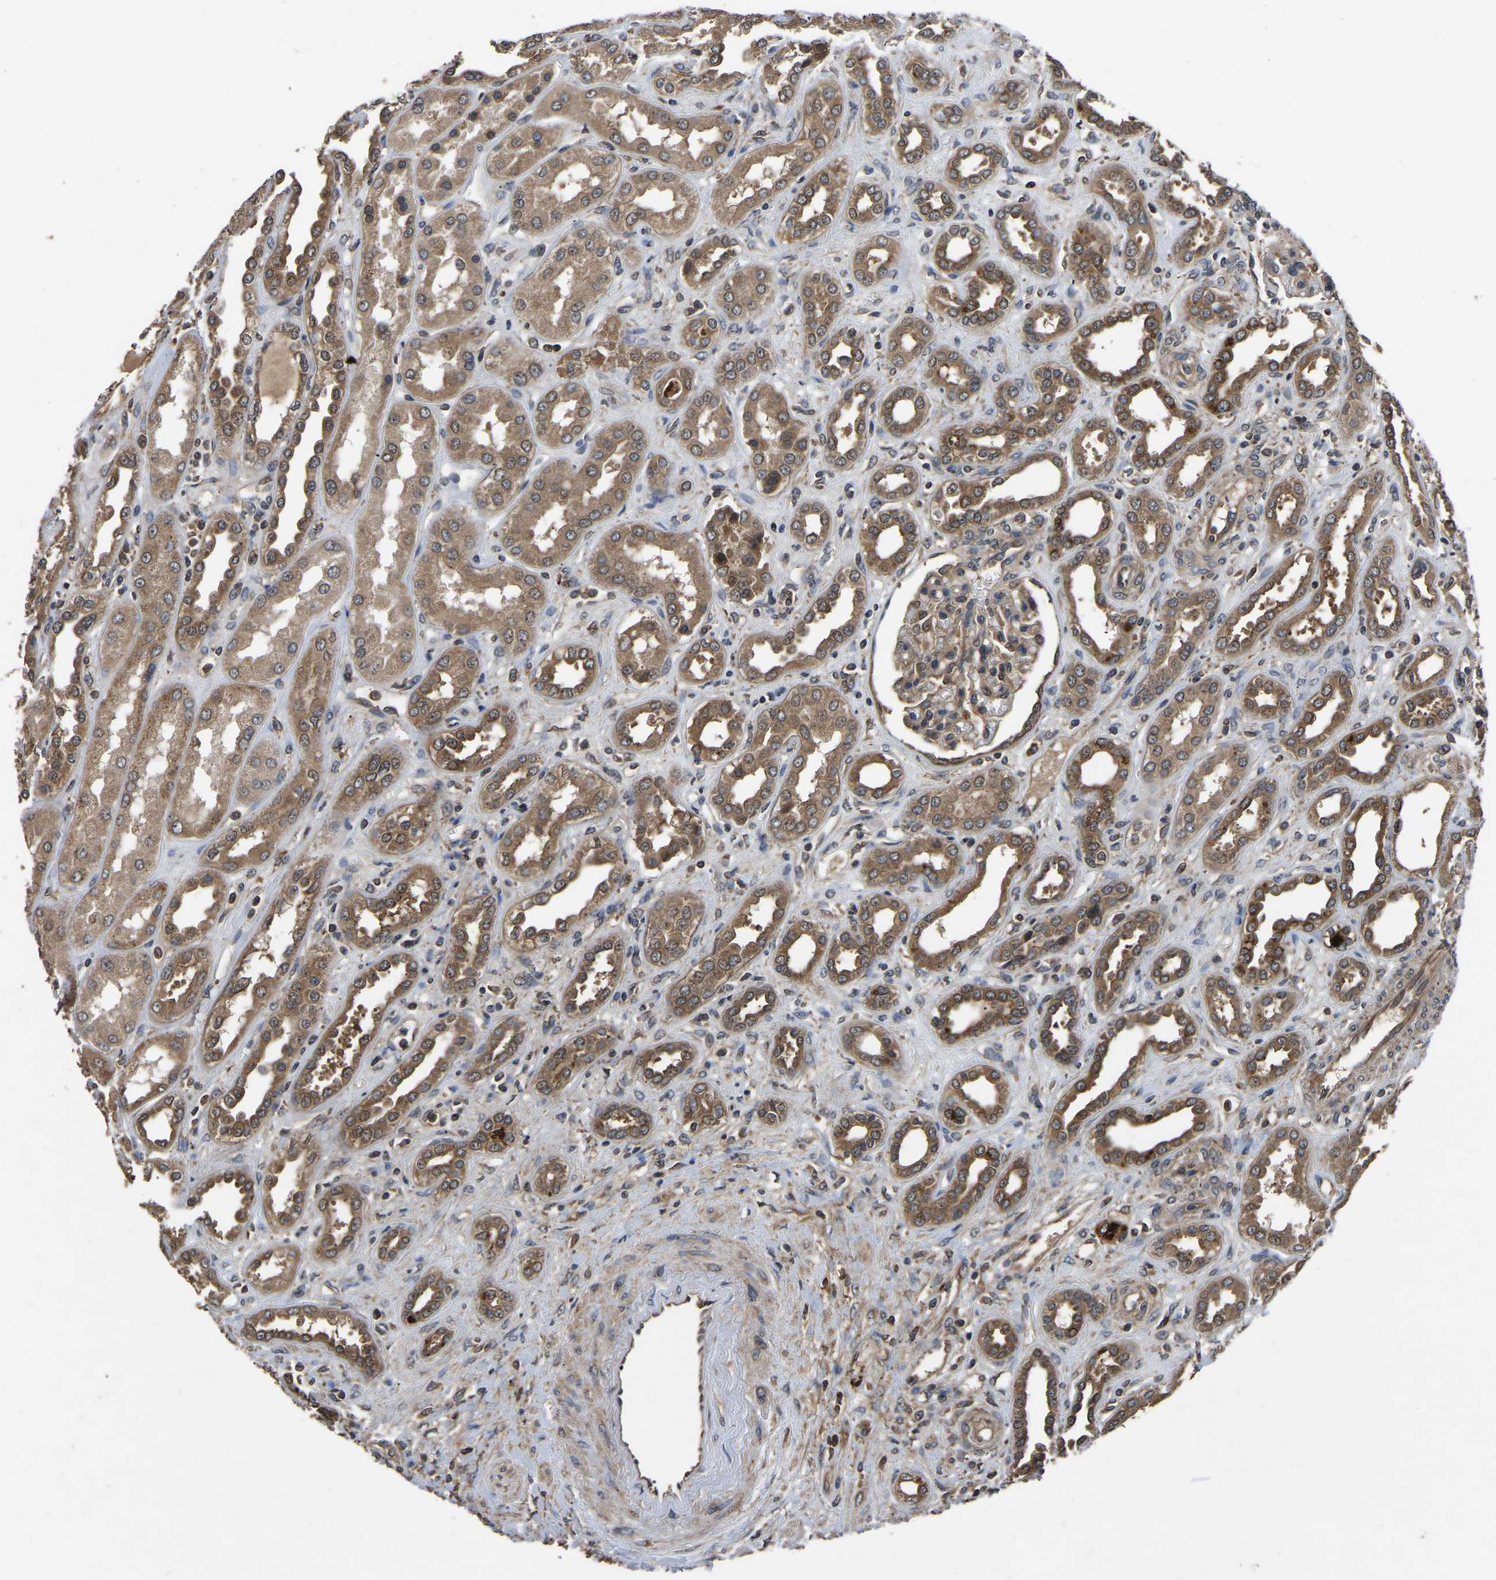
{"staining": {"intensity": "moderate", "quantity": ">75%", "location": "cytoplasmic/membranous"}, "tissue": "kidney", "cell_type": "Cells in glomeruli", "image_type": "normal", "snomed": [{"axis": "morphology", "description": "Normal tissue, NOS"}, {"axis": "topography", "description": "Kidney"}], "caption": "About >75% of cells in glomeruli in unremarkable kidney show moderate cytoplasmic/membranous protein staining as visualized by brown immunohistochemical staining.", "gene": "CRYZL1", "patient": {"sex": "male", "age": 59}}